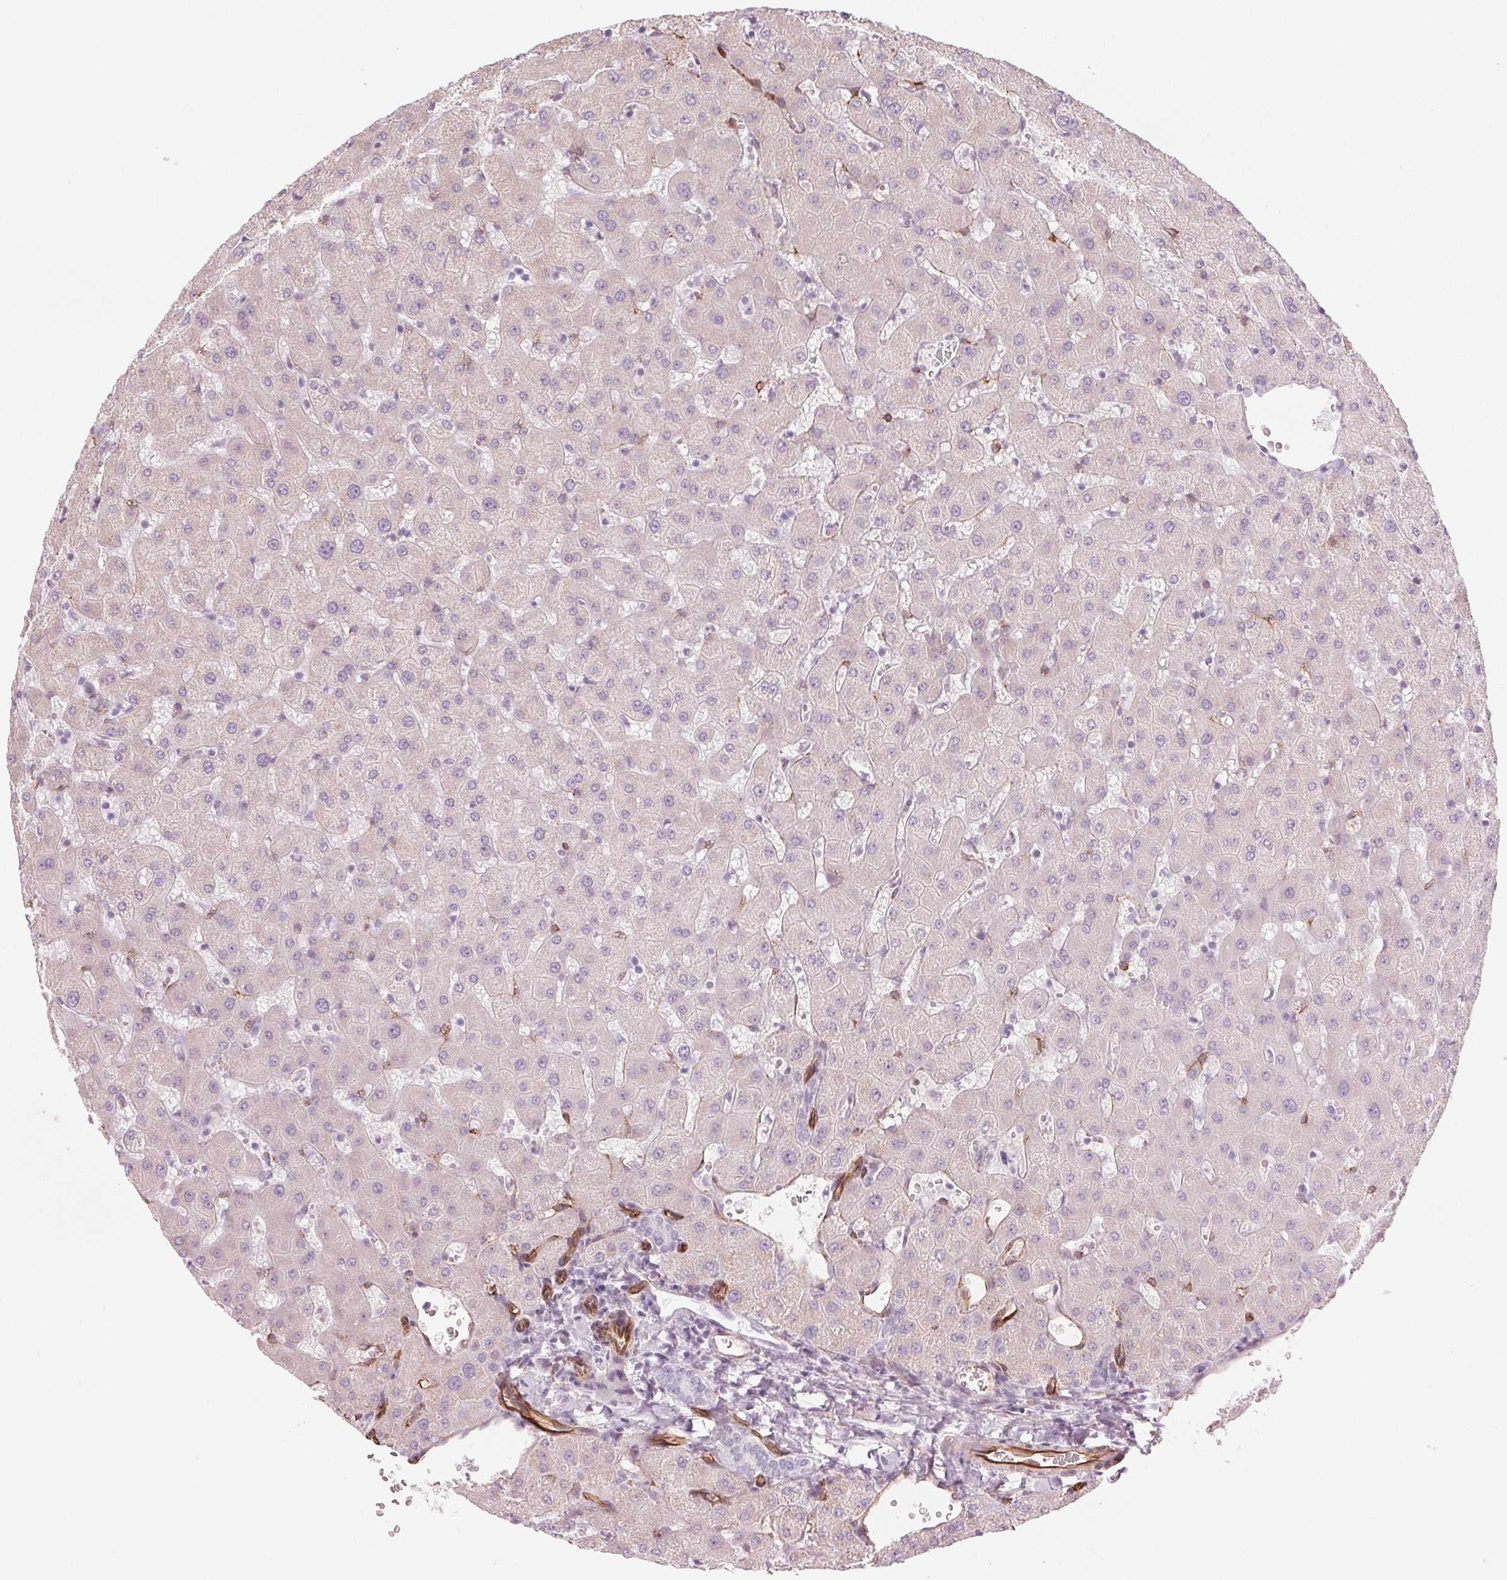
{"staining": {"intensity": "negative", "quantity": "none", "location": "none"}, "tissue": "liver", "cell_type": "Cholangiocytes", "image_type": "normal", "snomed": [{"axis": "morphology", "description": "Normal tissue, NOS"}, {"axis": "topography", "description": "Liver"}], "caption": "A histopathology image of liver stained for a protein demonstrates no brown staining in cholangiocytes.", "gene": "CLPS", "patient": {"sex": "female", "age": 63}}